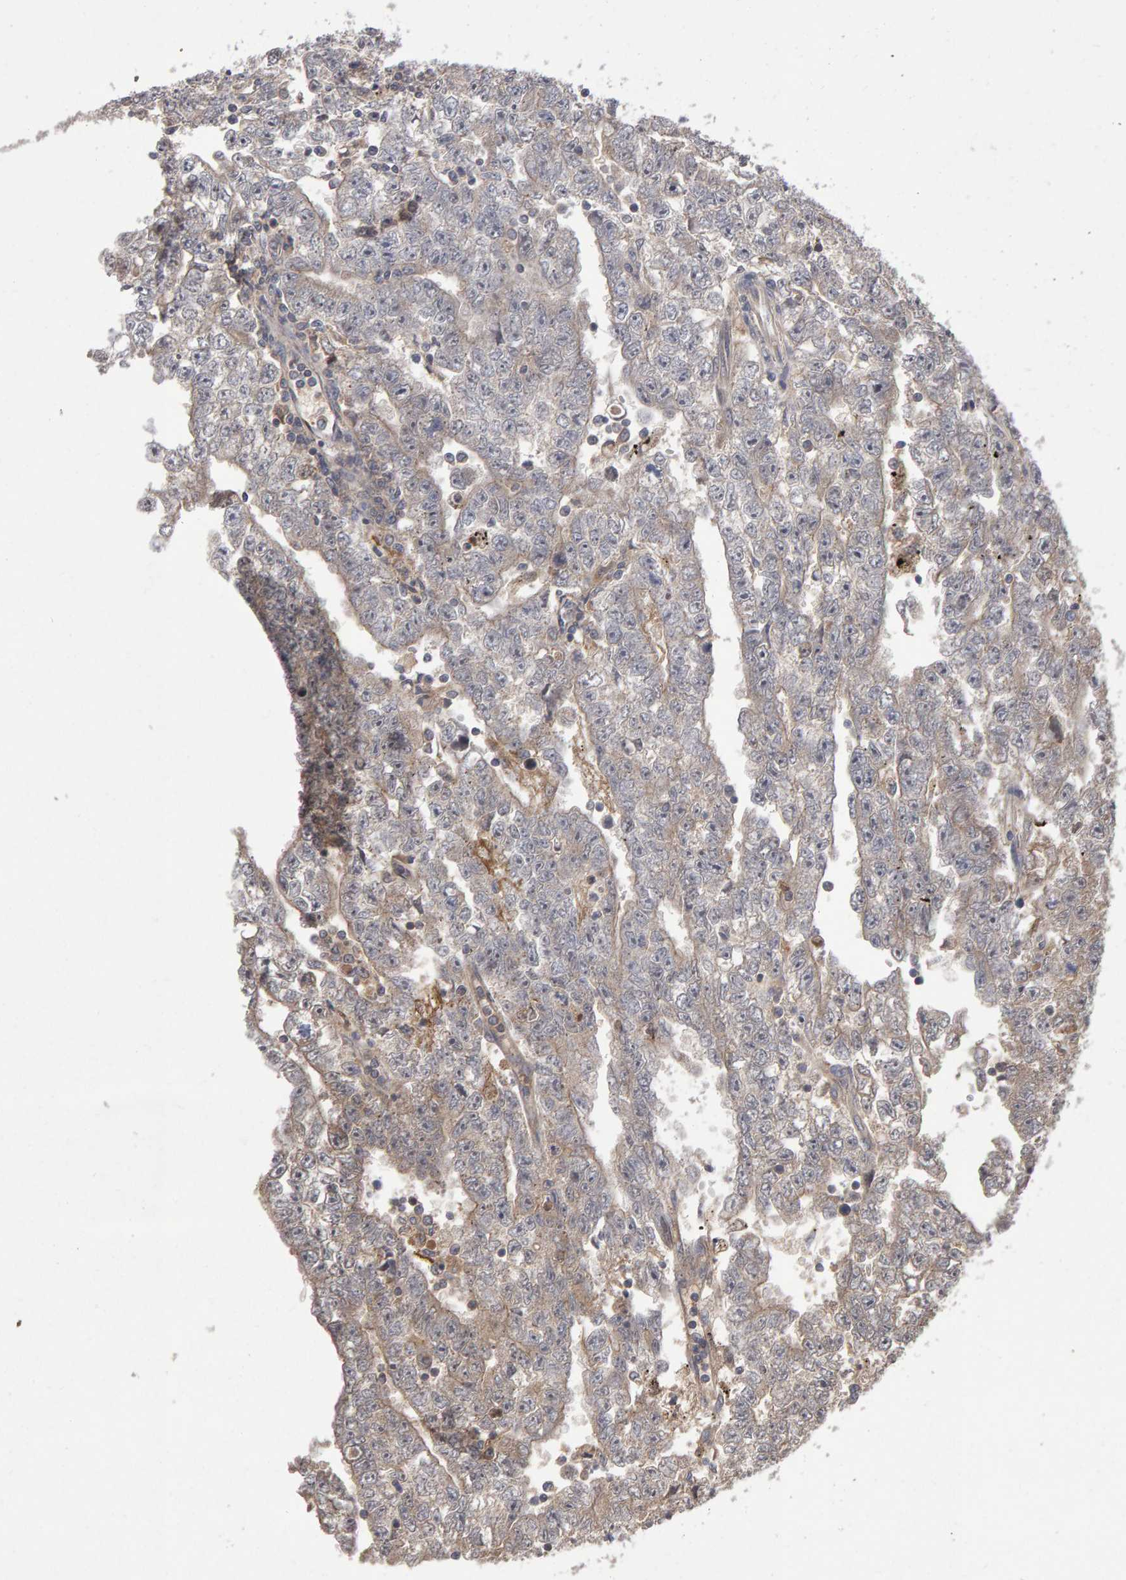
{"staining": {"intensity": "negative", "quantity": "none", "location": "none"}, "tissue": "testis cancer", "cell_type": "Tumor cells", "image_type": "cancer", "snomed": [{"axis": "morphology", "description": "Carcinoma, Embryonal, NOS"}, {"axis": "topography", "description": "Testis"}], "caption": "Protein analysis of testis embryonal carcinoma exhibits no significant expression in tumor cells. Brightfield microscopy of immunohistochemistry (IHC) stained with DAB (brown) and hematoxylin (blue), captured at high magnification.", "gene": "PGS1", "patient": {"sex": "male", "age": 25}}